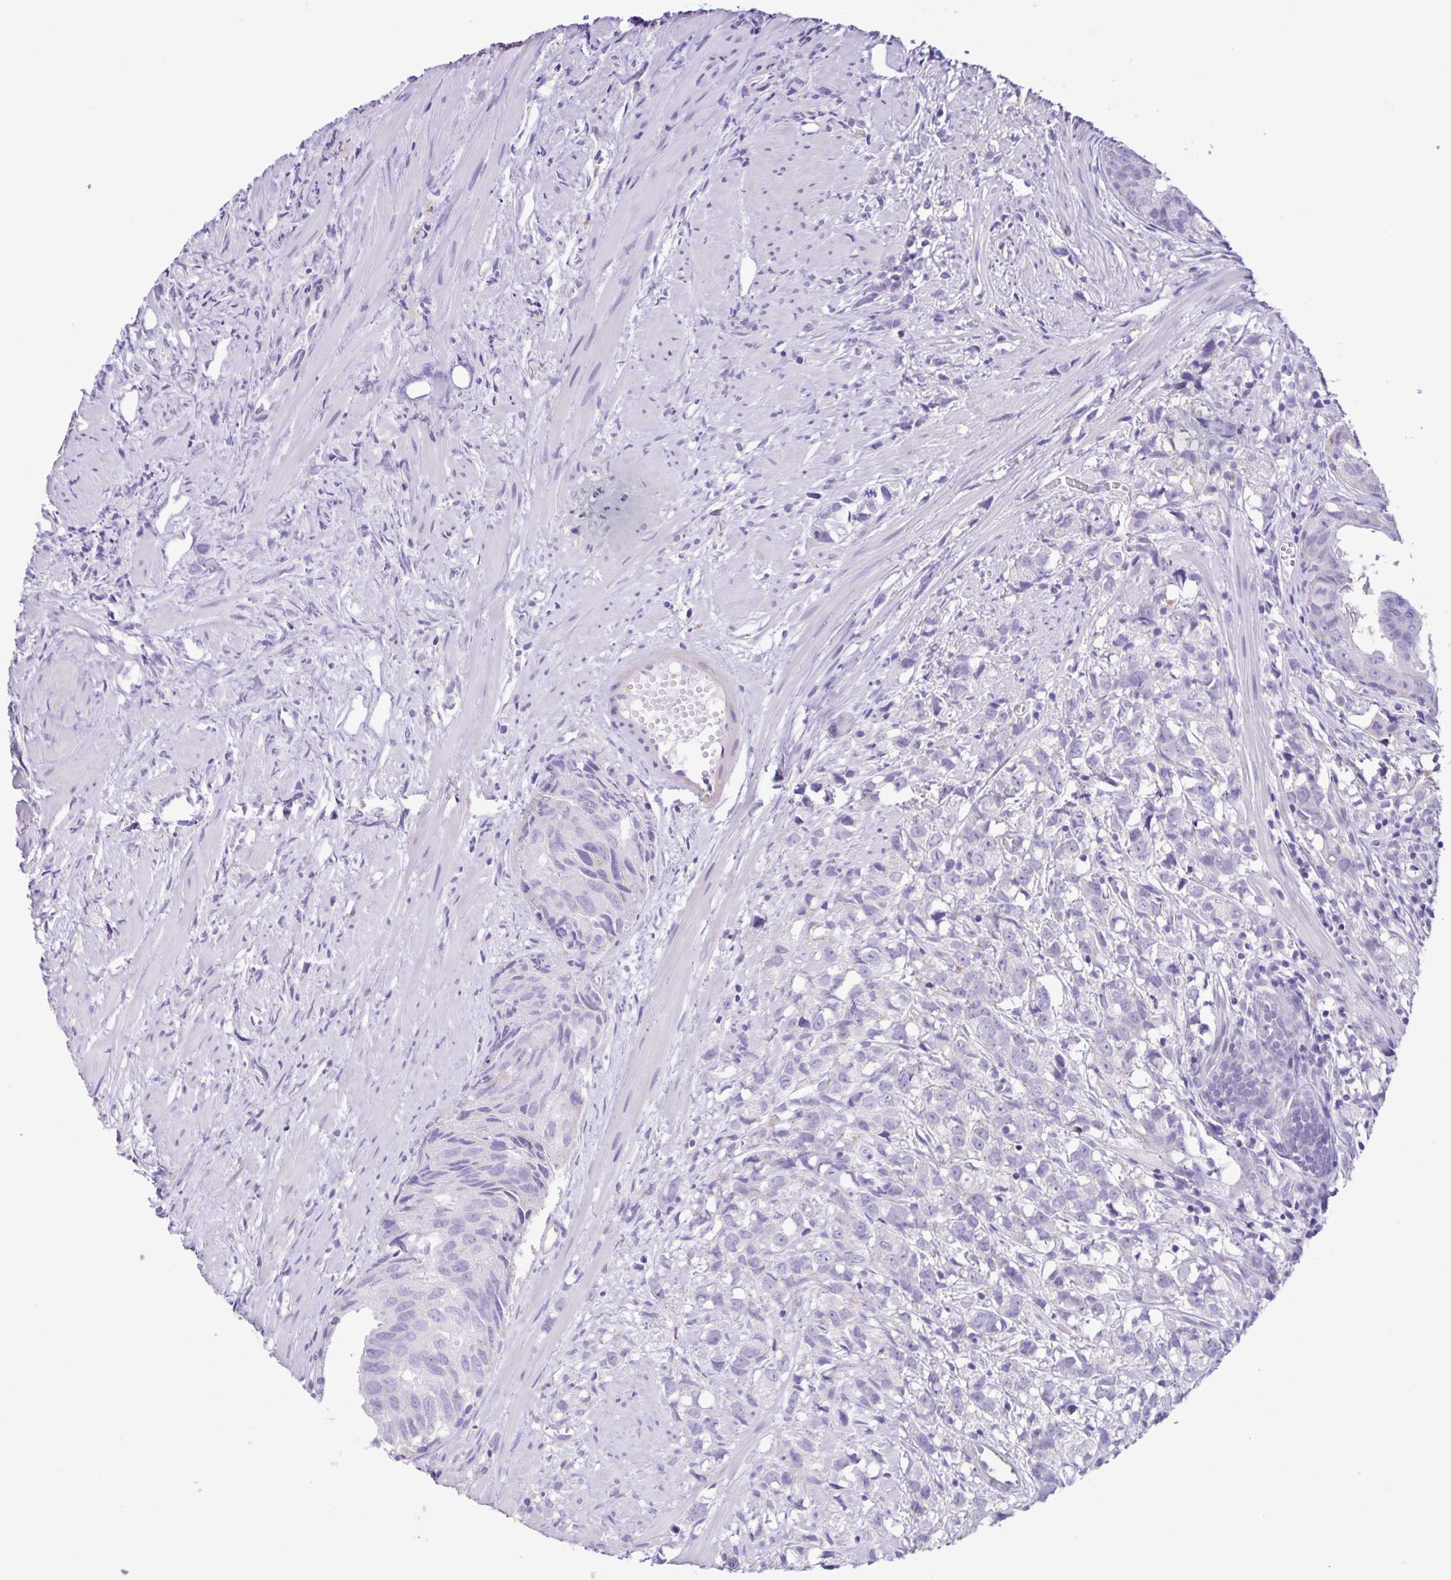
{"staining": {"intensity": "negative", "quantity": "none", "location": "none"}, "tissue": "prostate cancer", "cell_type": "Tumor cells", "image_type": "cancer", "snomed": [{"axis": "morphology", "description": "Adenocarcinoma, High grade"}, {"axis": "topography", "description": "Prostate"}], "caption": "Immunohistochemistry micrograph of neoplastic tissue: human prostate cancer (high-grade adenocarcinoma) stained with DAB (3,3'-diaminobenzidine) reveals no significant protein staining in tumor cells. (Stains: DAB immunohistochemistry (IHC) with hematoxylin counter stain, Microscopy: brightfield microscopy at high magnification).", "gene": "BOLL", "patient": {"sex": "male", "age": 58}}